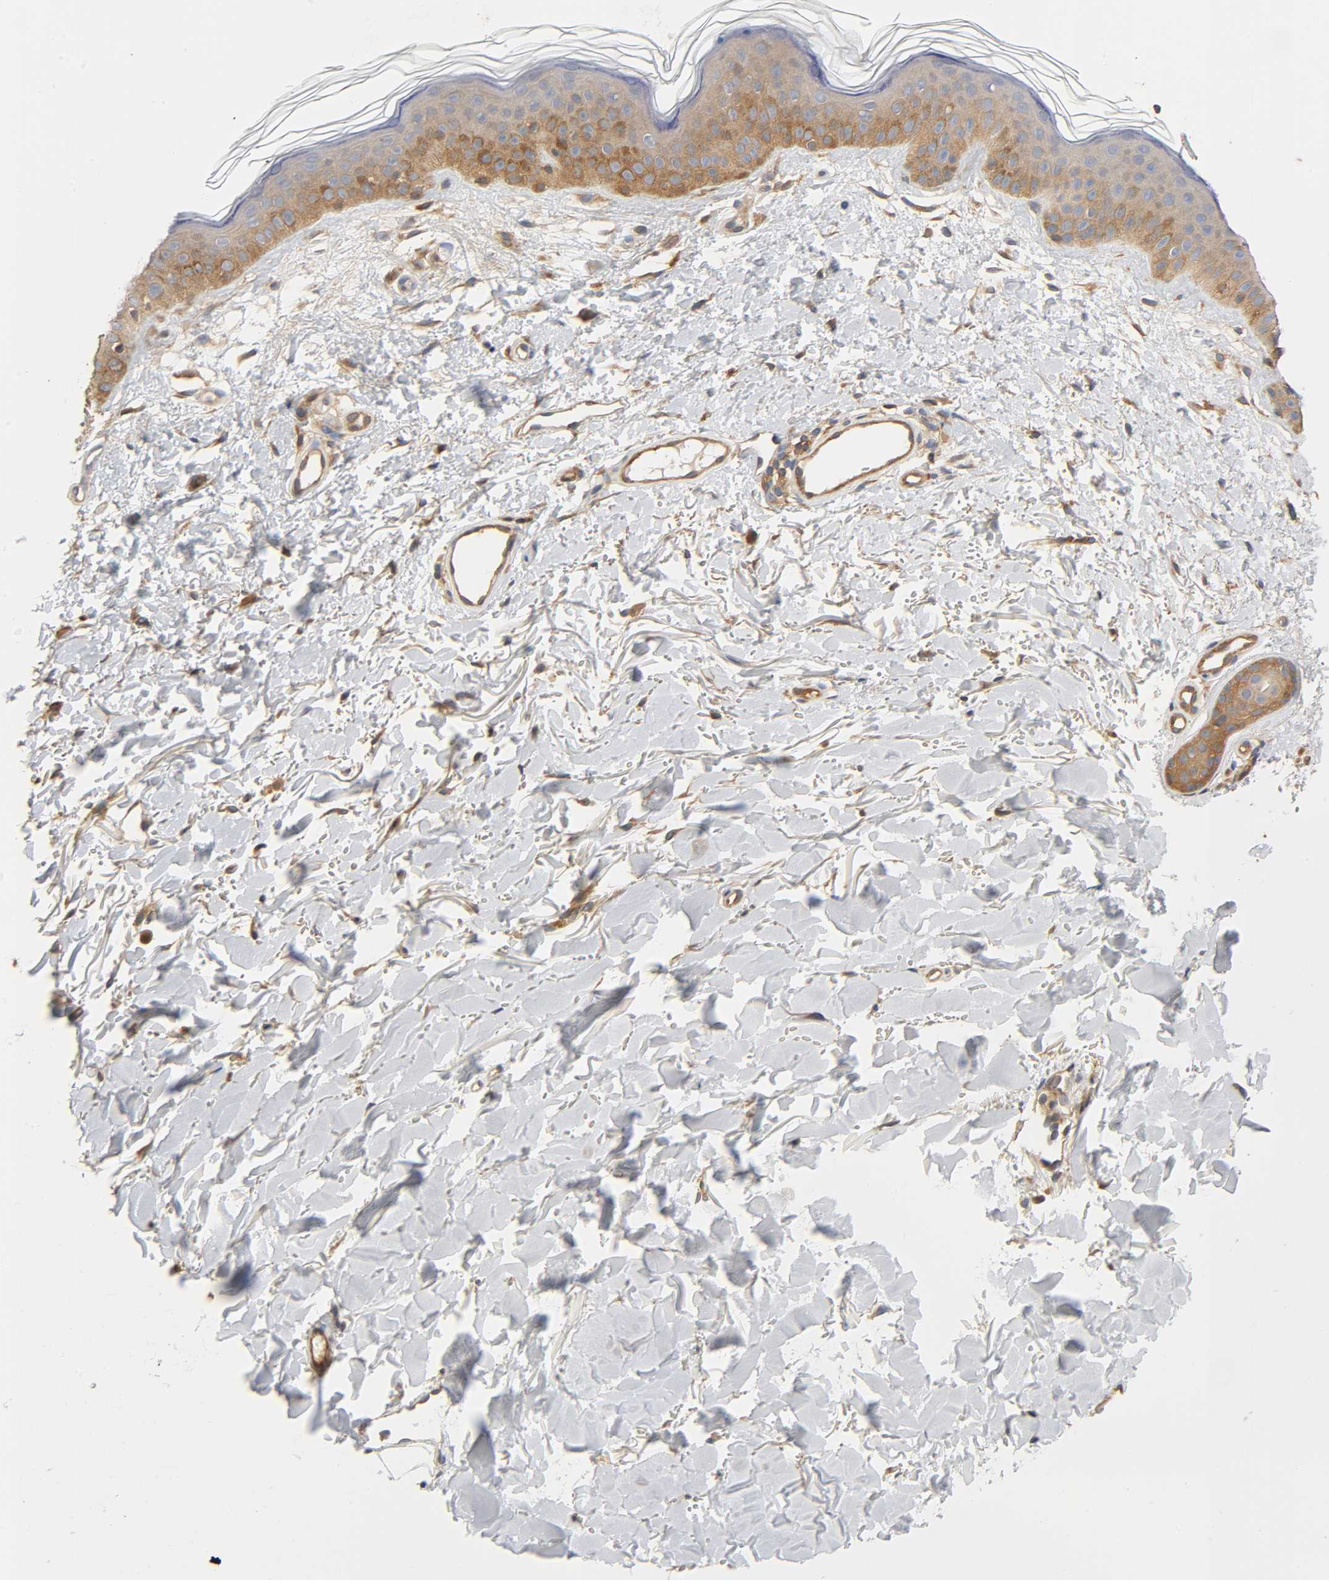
{"staining": {"intensity": "moderate", "quantity": ">75%", "location": "cytoplasmic/membranous"}, "tissue": "skin", "cell_type": "Fibroblasts", "image_type": "normal", "snomed": [{"axis": "morphology", "description": "Normal tissue, NOS"}, {"axis": "topography", "description": "Skin"}], "caption": "A medium amount of moderate cytoplasmic/membranous staining is present in about >75% of fibroblasts in normal skin.", "gene": "PRKAB1", "patient": {"sex": "male", "age": 71}}